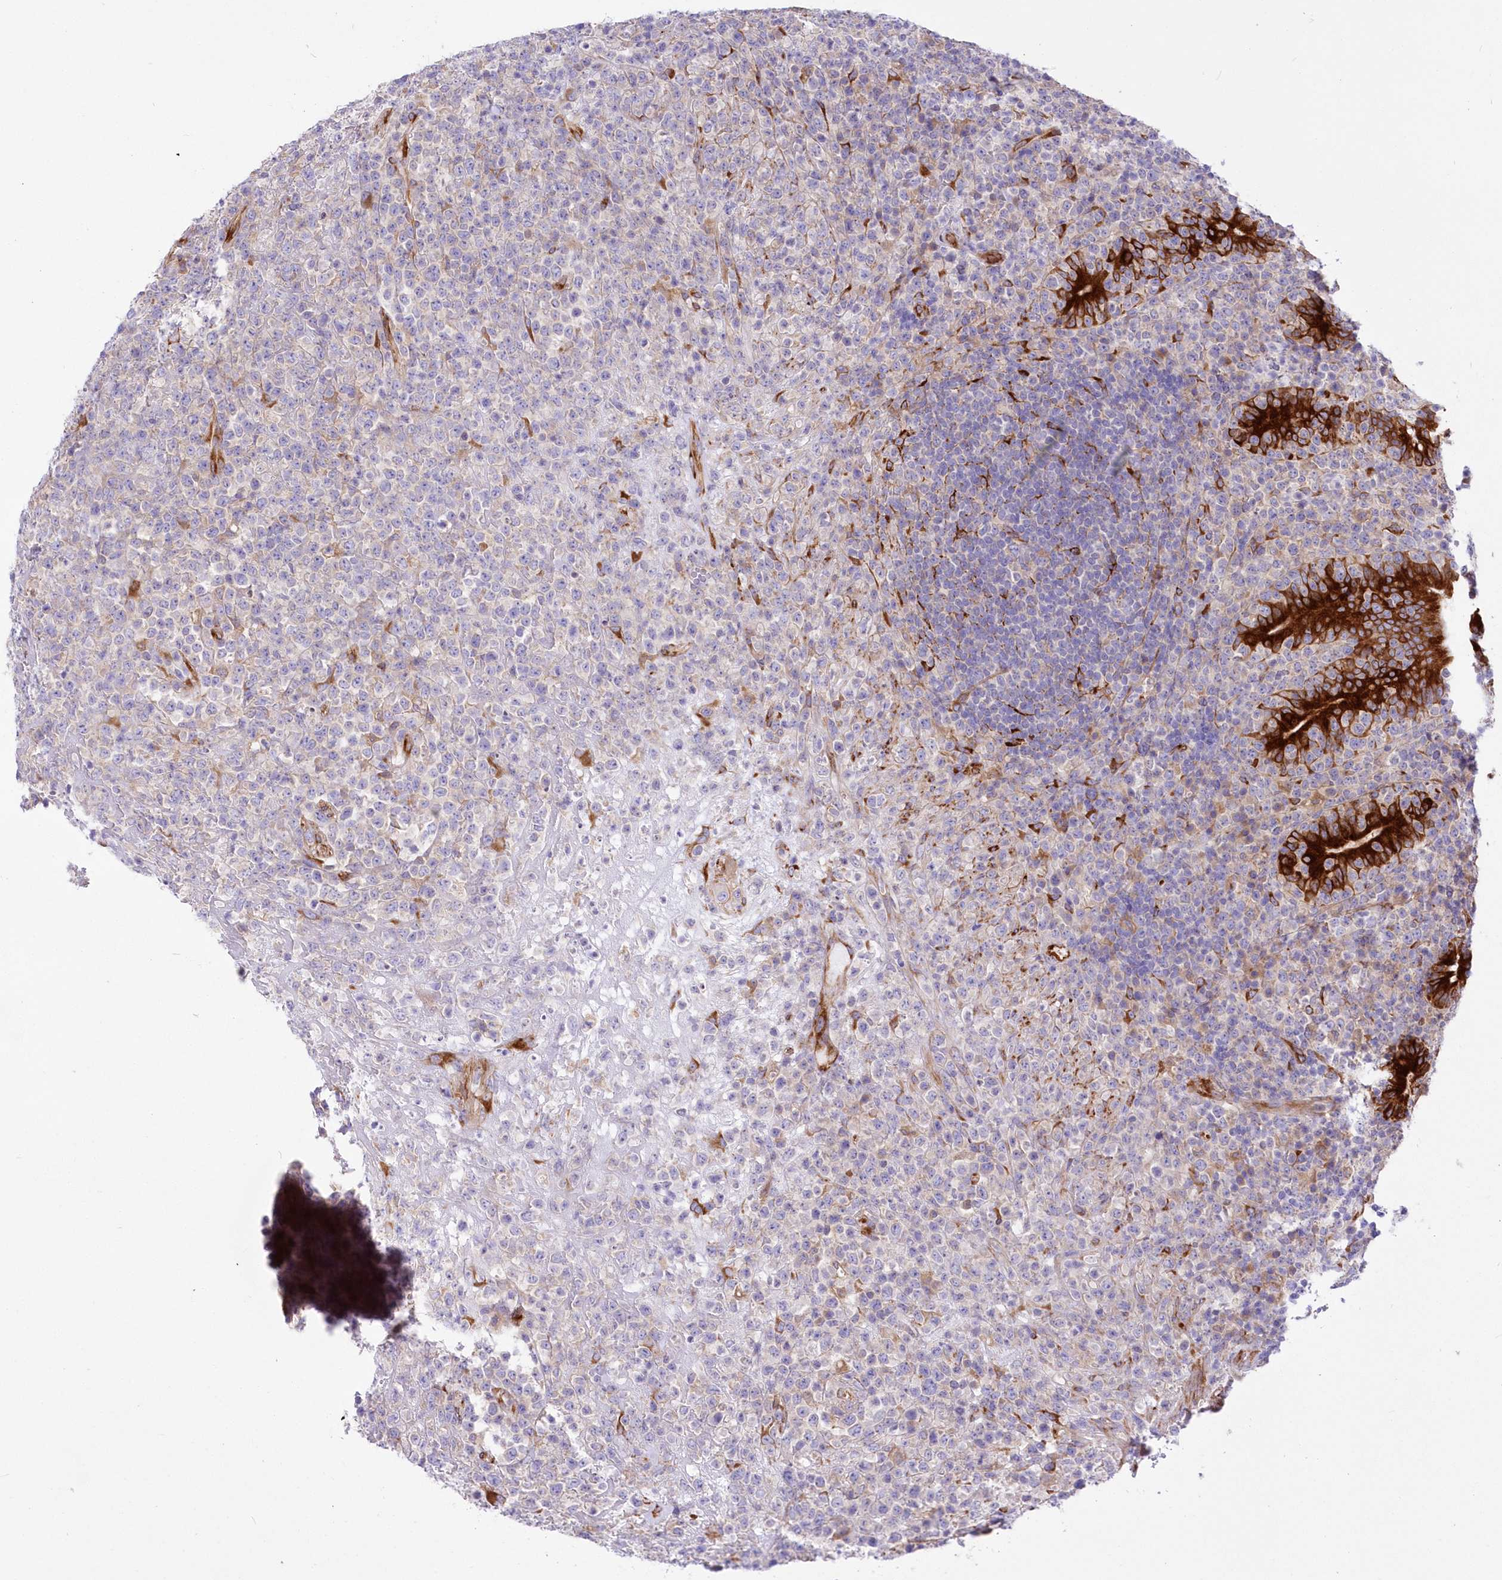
{"staining": {"intensity": "moderate", "quantity": "<25%", "location": "cytoplasmic/membranous"}, "tissue": "lymphoma", "cell_type": "Tumor cells", "image_type": "cancer", "snomed": [{"axis": "morphology", "description": "Malignant lymphoma, non-Hodgkin's type, High grade"}, {"axis": "topography", "description": "Colon"}], "caption": "Immunohistochemical staining of human lymphoma shows low levels of moderate cytoplasmic/membranous protein staining in about <25% of tumor cells.", "gene": "YTHDC2", "patient": {"sex": "female", "age": 53}}